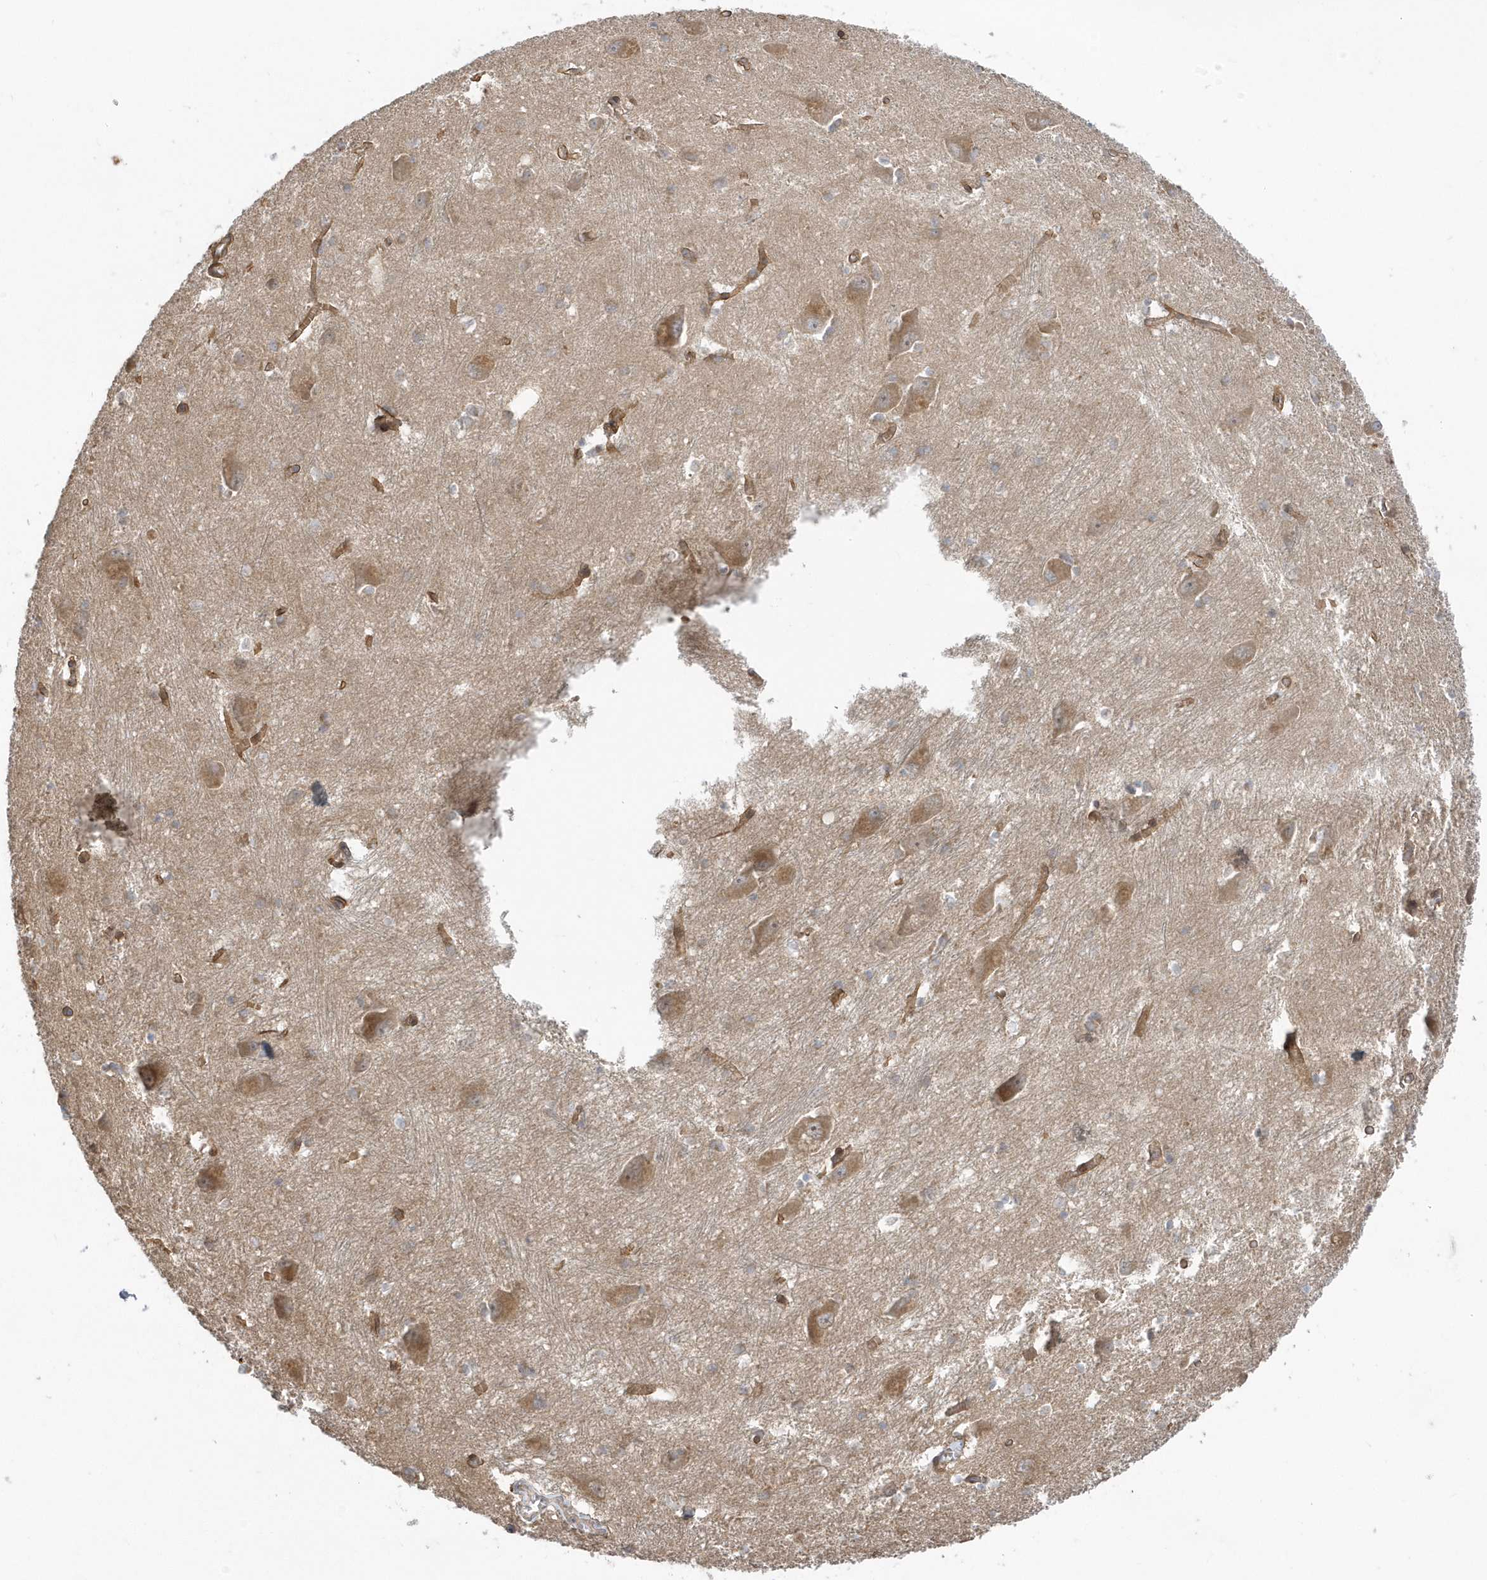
{"staining": {"intensity": "weak", "quantity": "<25%", "location": "cytoplasmic/membranous"}, "tissue": "caudate", "cell_type": "Glial cells", "image_type": "normal", "snomed": [{"axis": "morphology", "description": "Normal tissue, NOS"}, {"axis": "topography", "description": "Lateral ventricle wall"}], "caption": "Protein analysis of normal caudate reveals no significant expression in glial cells. The staining is performed using DAB brown chromogen with nuclei counter-stained in using hematoxylin.", "gene": "ACTR1A", "patient": {"sex": "male", "age": 37}}